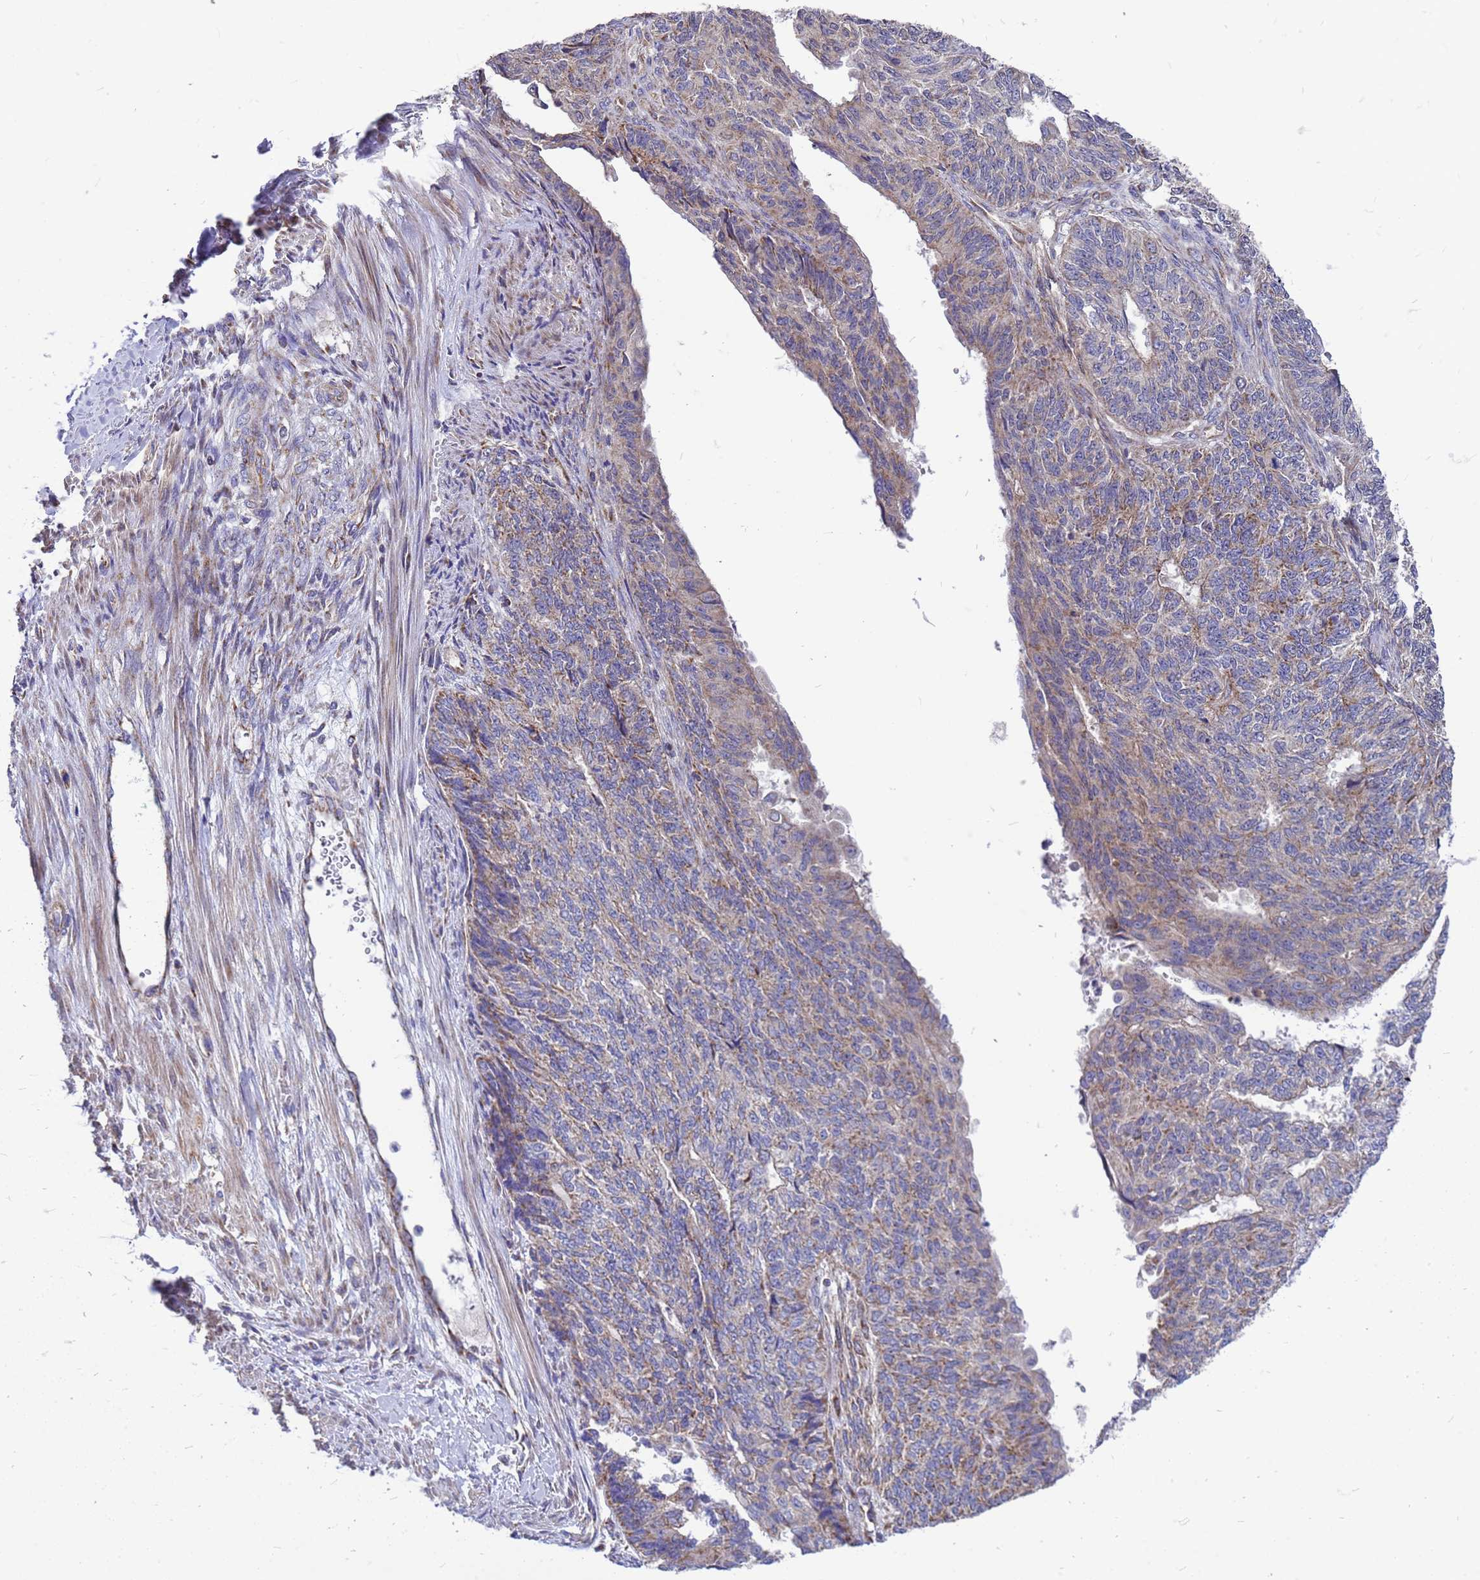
{"staining": {"intensity": "moderate", "quantity": "<25%", "location": "cytoplasmic/membranous"}, "tissue": "endometrial cancer", "cell_type": "Tumor cells", "image_type": "cancer", "snomed": [{"axis": "morphology", "description": "Adenocarcinoma, NOS"}, {"axis": "topography", "description": "Endometrium"}], "caption": "Moderate cytoplasmic/membranous staining is identified in about <25% of tumor cells in endometrial adenocarcinoma. The protein of interest is shown in brown color, while the nuclei are stained blue.", "gene": "CMC4", "patient": {"sex": "female", "age": 32}}